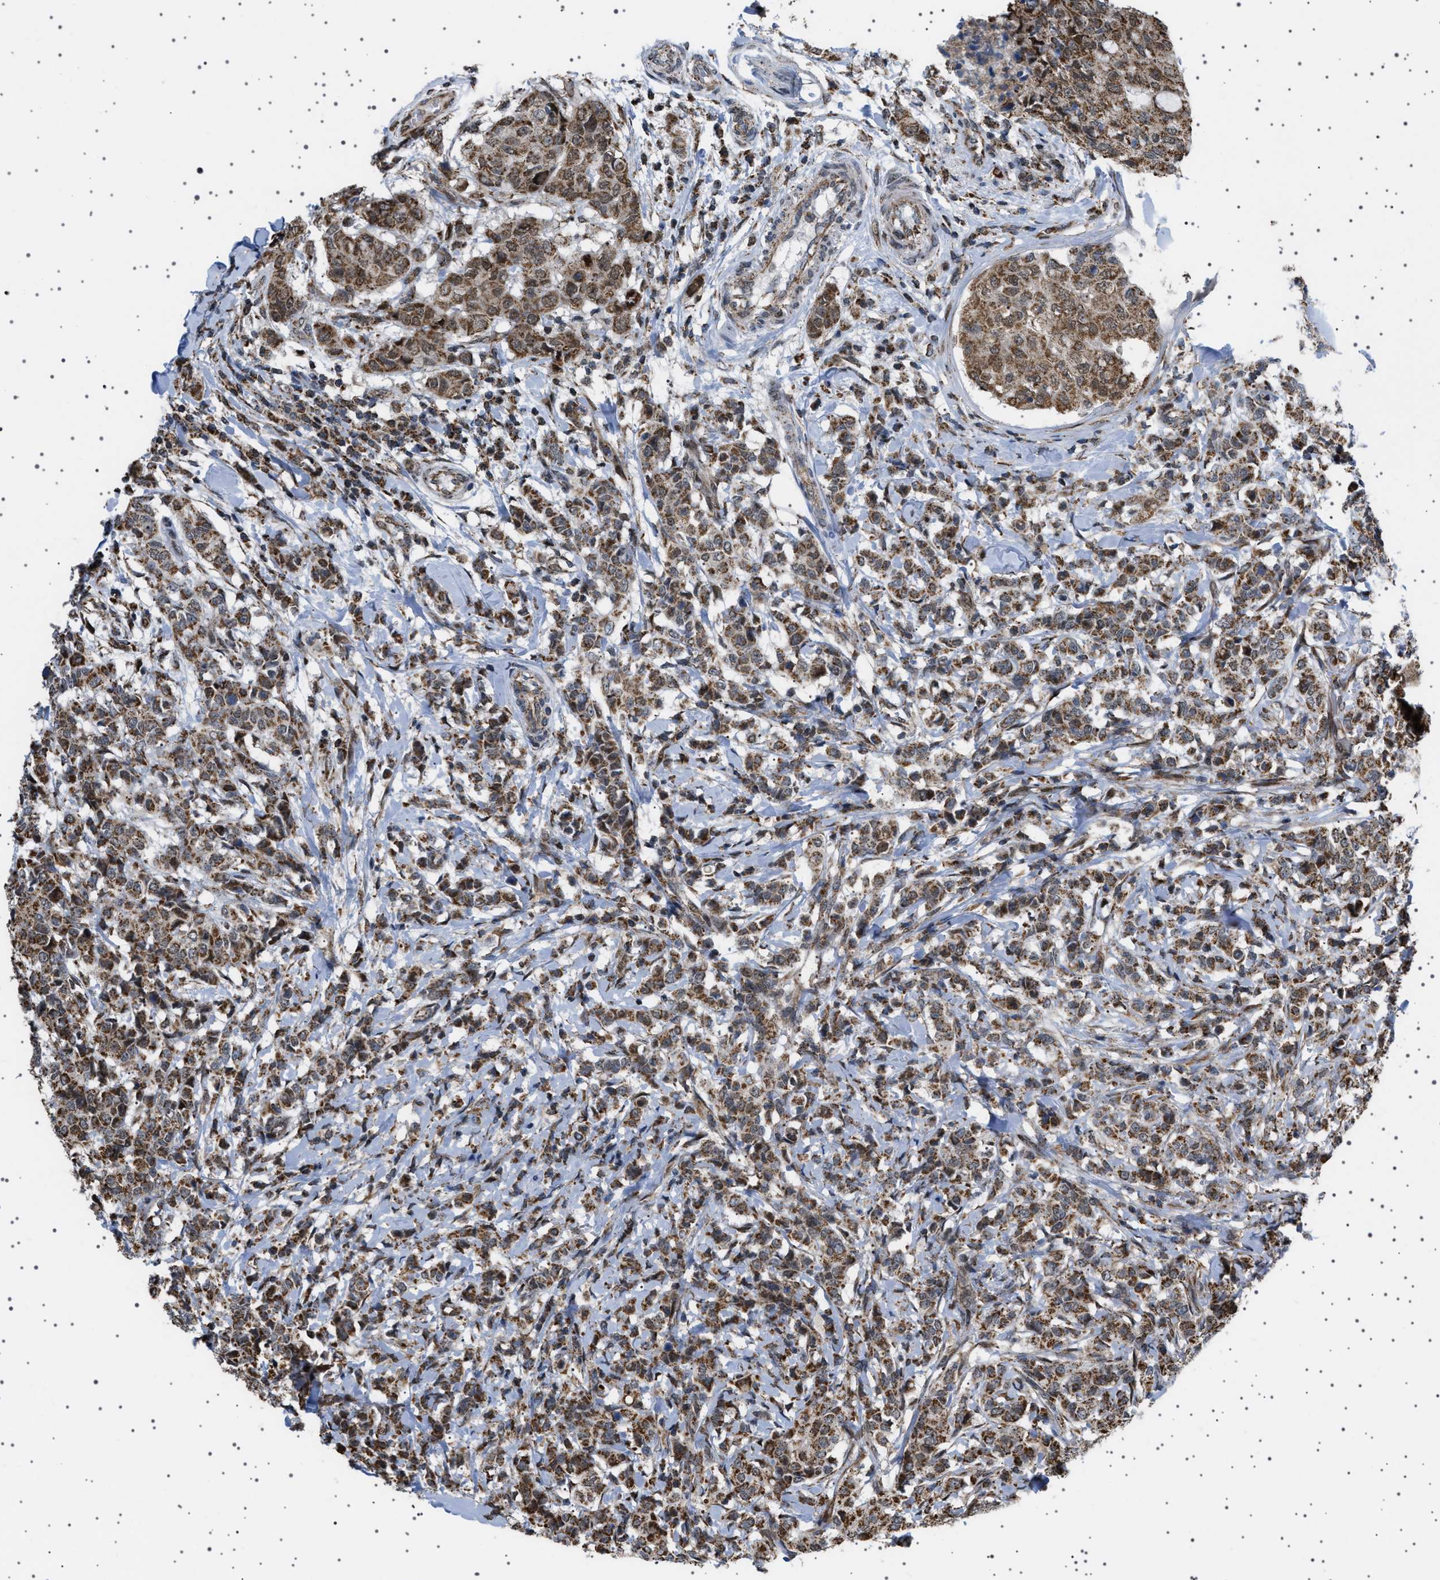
{"staining": {"intensity": "moderate", "quantity": ">75%", "location": "cytoplasmic/membranous,nuclear"}, "tissue": "breast cancer", "cell_type": "Tumor cells", "image_type": "cancer", "snomed": [{"axis": "morphology", "description": "Duct carcinoma"}, {"axis": "topography", "description": "Breast"}], "caption": "Immunohistochemistry (IHC) staining of breast cancer, which reveals medium levels of moderate cytoplasmic/membranous and nuclear positivity in about >75% of tumor cells indicating moderate cytoplasmic/membranous and nuclear protein expression. The staining was performed using DAB (3,3'-diaminobenzidine) (brown) for protein detection and nuclei were counterstained in hematoxylin (blue).", "gene": "MELK", "patient": {"sex": "female", "age": 27}}